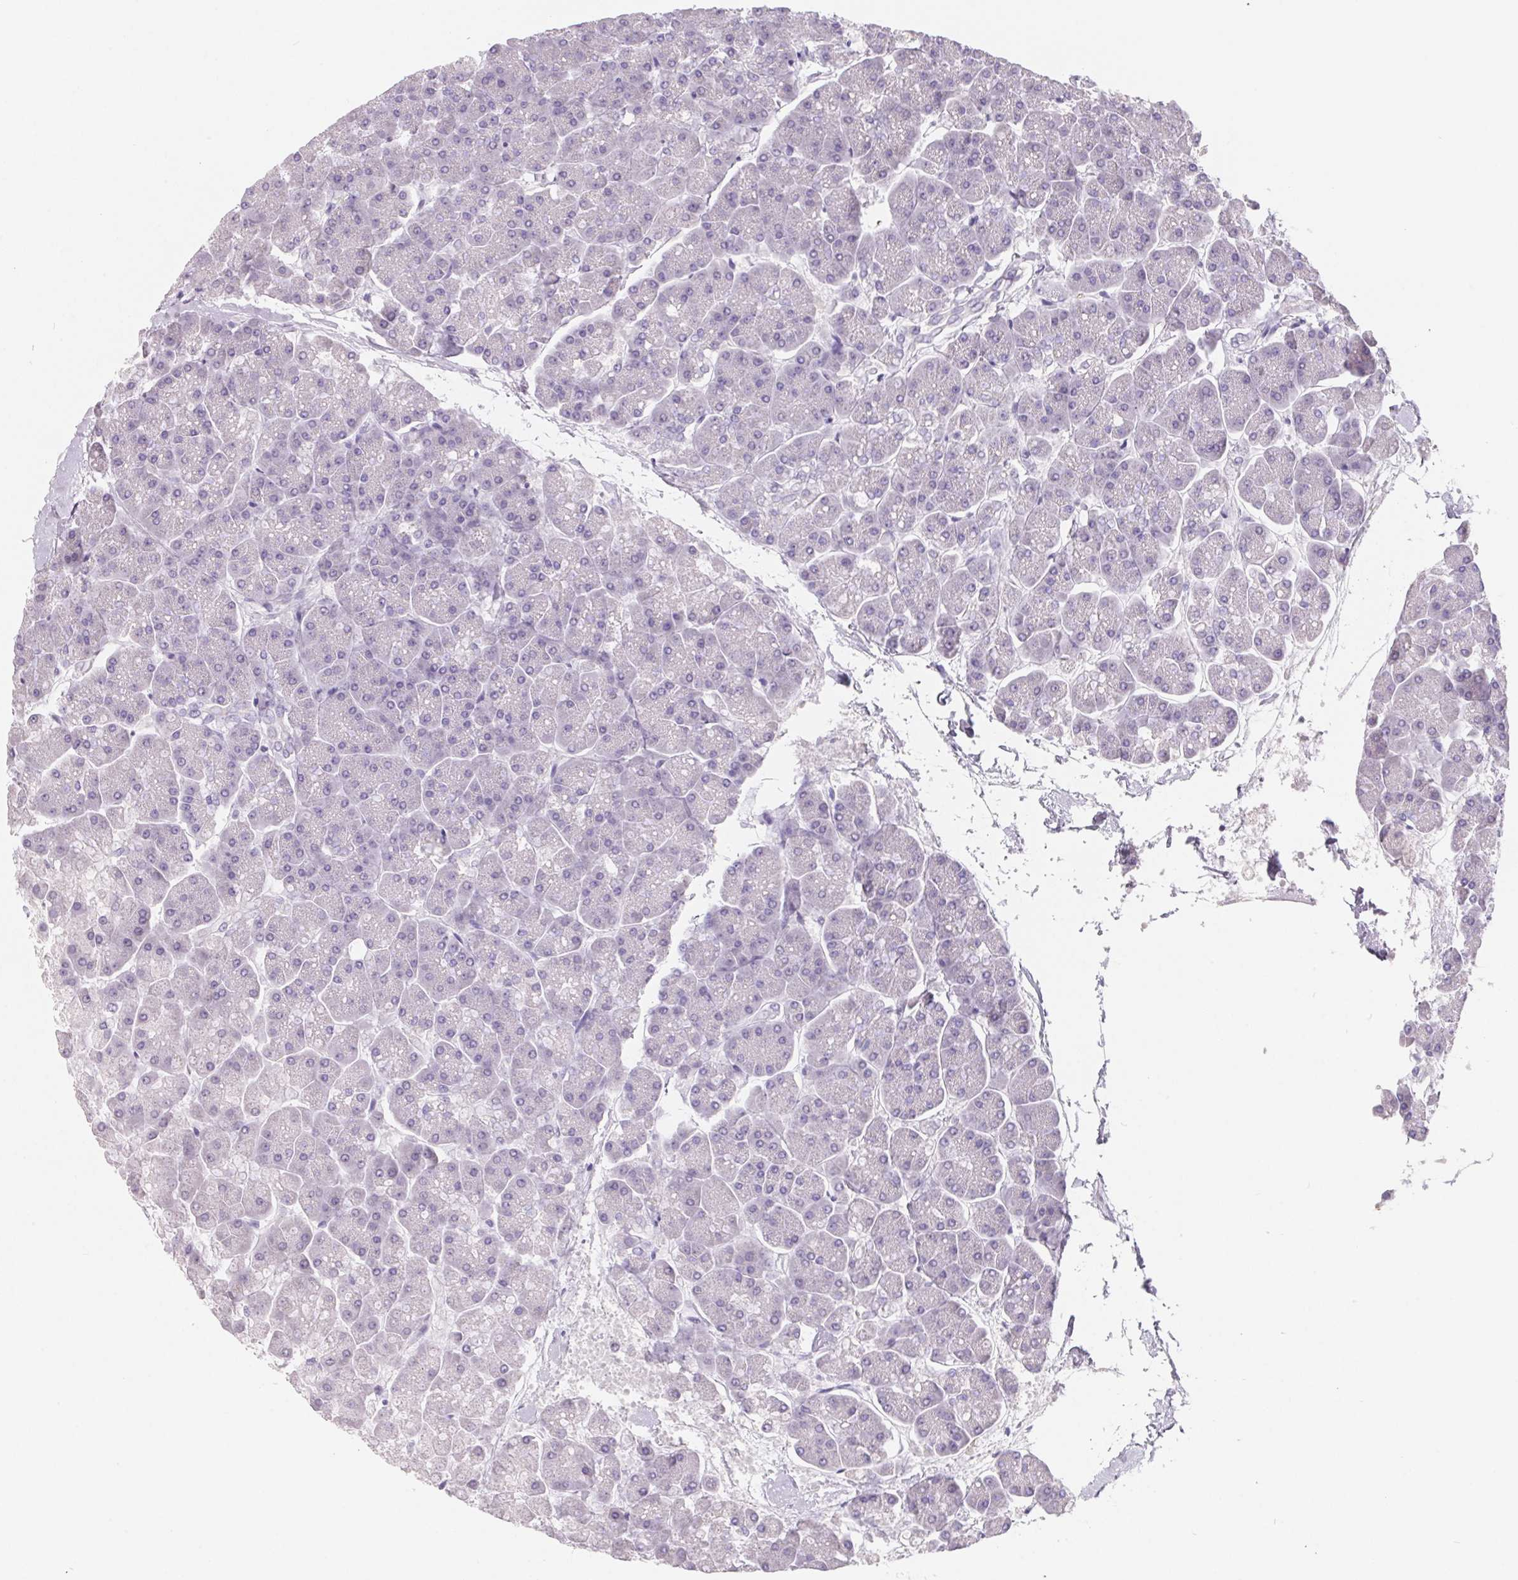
{"staining": {"intensity": "negative", "quantity": "none", "location": "none"}, "tissue": "pancreas", "cell_type": "Exocrine glandular cells", "image_type": "normal", "snomed": [{"axis": "morphology", "description": "Normal tissue, NOS"}, {"axis": "topography", "description": "Pancreas"}, {"axis": "topography", "description": "Peripheral nerve tissue"}], "caption": "An IHC histopathology image of normal pancreas is shown. There is no staining in exocrine glandular cells of pancreas. The staining was performed using DAB to visualize the protein expression in brown, while the nuclei were stained in blue with hematoxylin (Magnification: 20x).", "gene": "FDX1", "patient": {"sex": "male", "age": 54}}